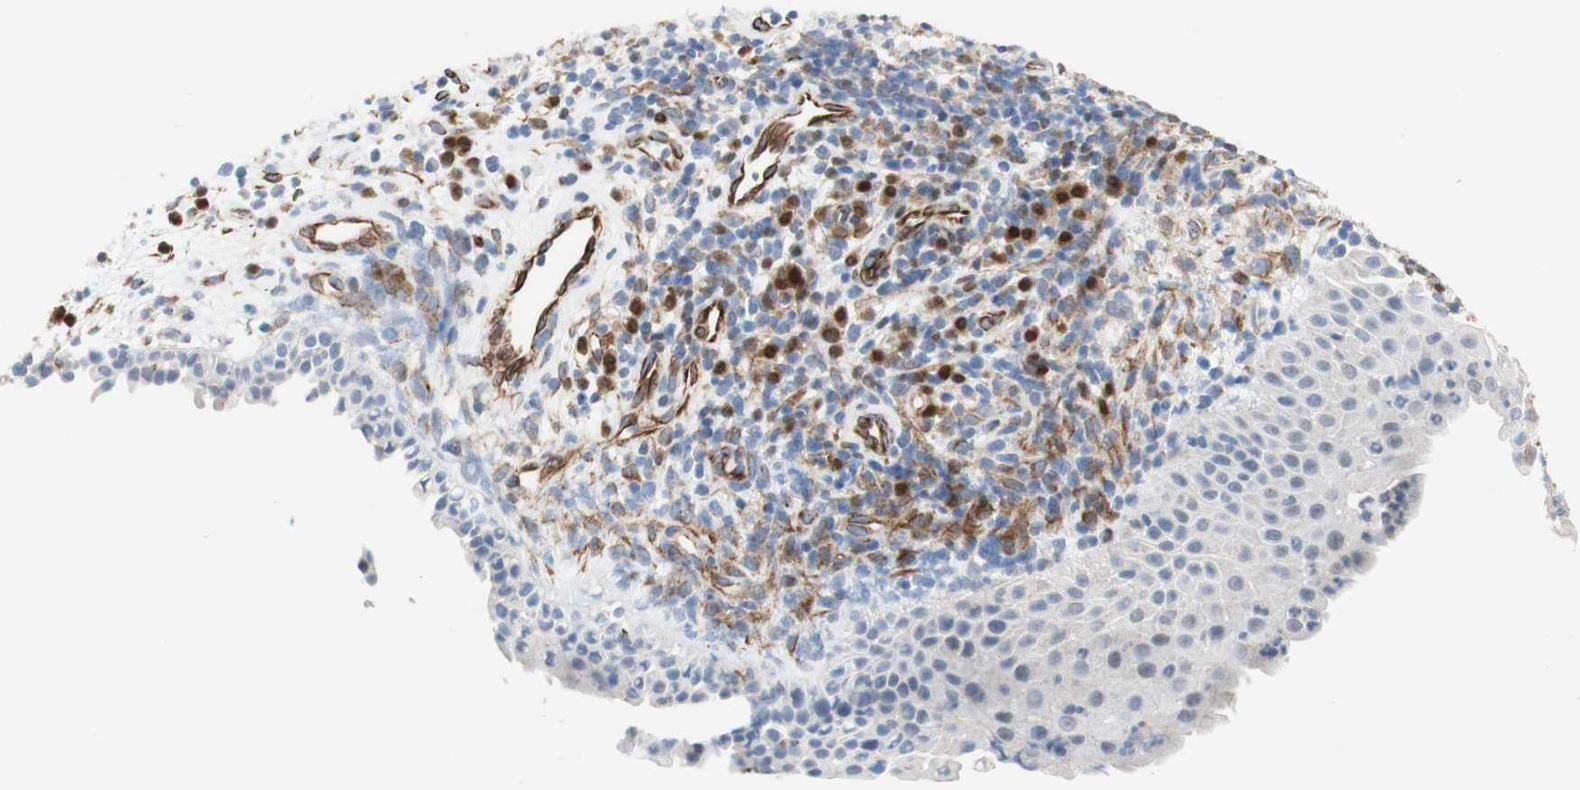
{"staining": {"intensity": "negative", "quantity": "none", "location": "none"}, "tissue": "nasopharynx", "cell_type": "Respiratory epithelial cells", "image_type": "normal", "snomed": [{"axis": "morphology", "description": "Normal tissue, NOS"}, {"axis": "topography", "description": "Nasopharynx"}], "caption": "A micrograph of nasopharynx stained for a protein demonstrates no brown staining in respiratory epithelial cells. (DAB (3,3'-diaminobenzidine) immunohistochemistry, high magnification).", "gene": "POU2AF1", "patient": {"sex": "female", "age": 51}}